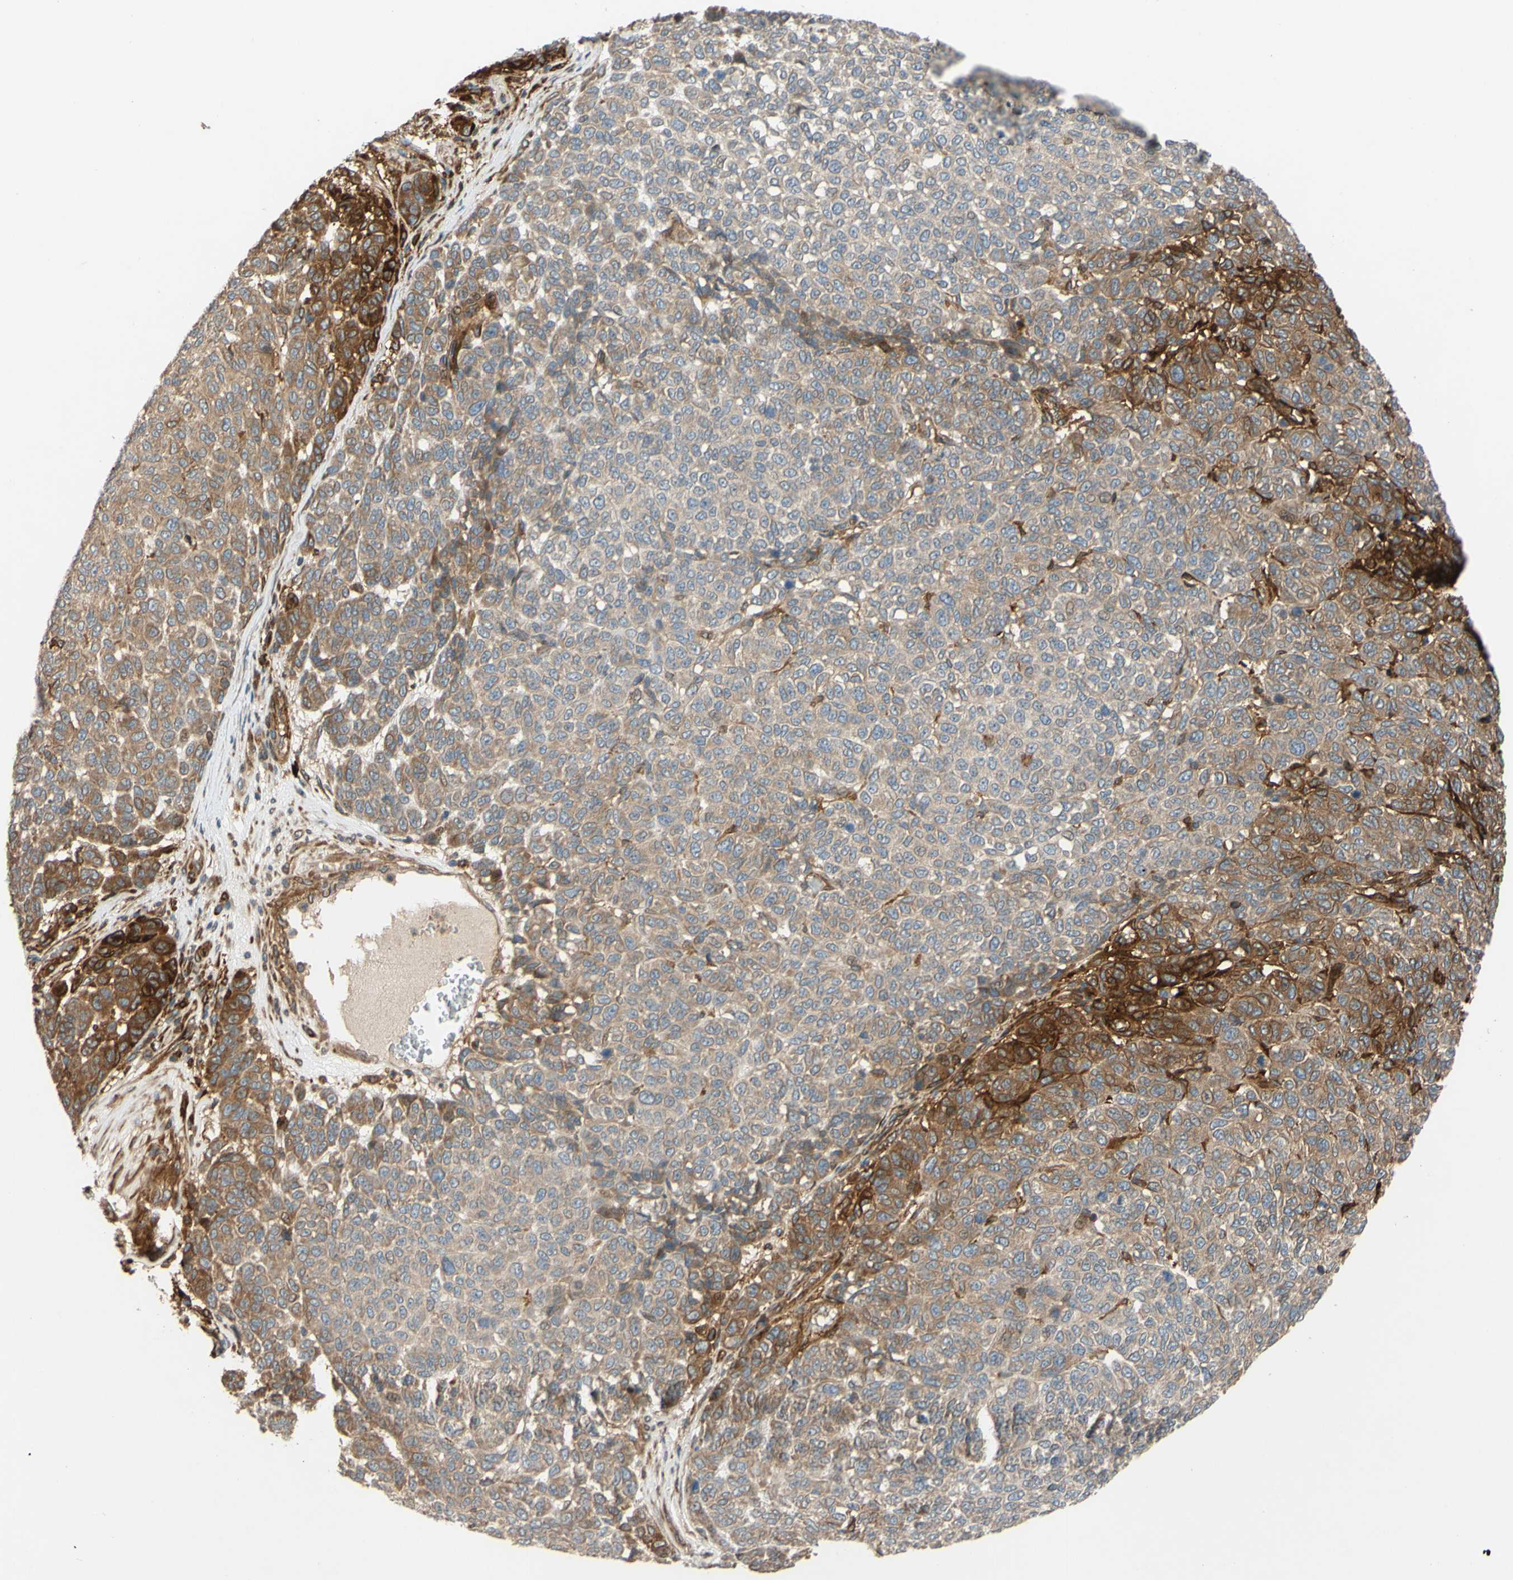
{"staining": {"intensity": "moderate", "quantity": "25%-75%", "location": "cytoplasmic/membranous"}, "tissue": "melanoma", "cell_type": "Tumor cells", "image_type": "cancer", "snomed": [{"axis": "morphology", "description": "Malignant melanoma, NOS"}, {"axis": "topography", "description": "Skin"}], "caption": "Brown immunohistochemical staining in human melanoma reveals moderate cytoplasmic/membranous expression in about 25%-75% of tumor cells.", "gene": "SPTLC1", "patient": {"sex": "male", "age": 59}}